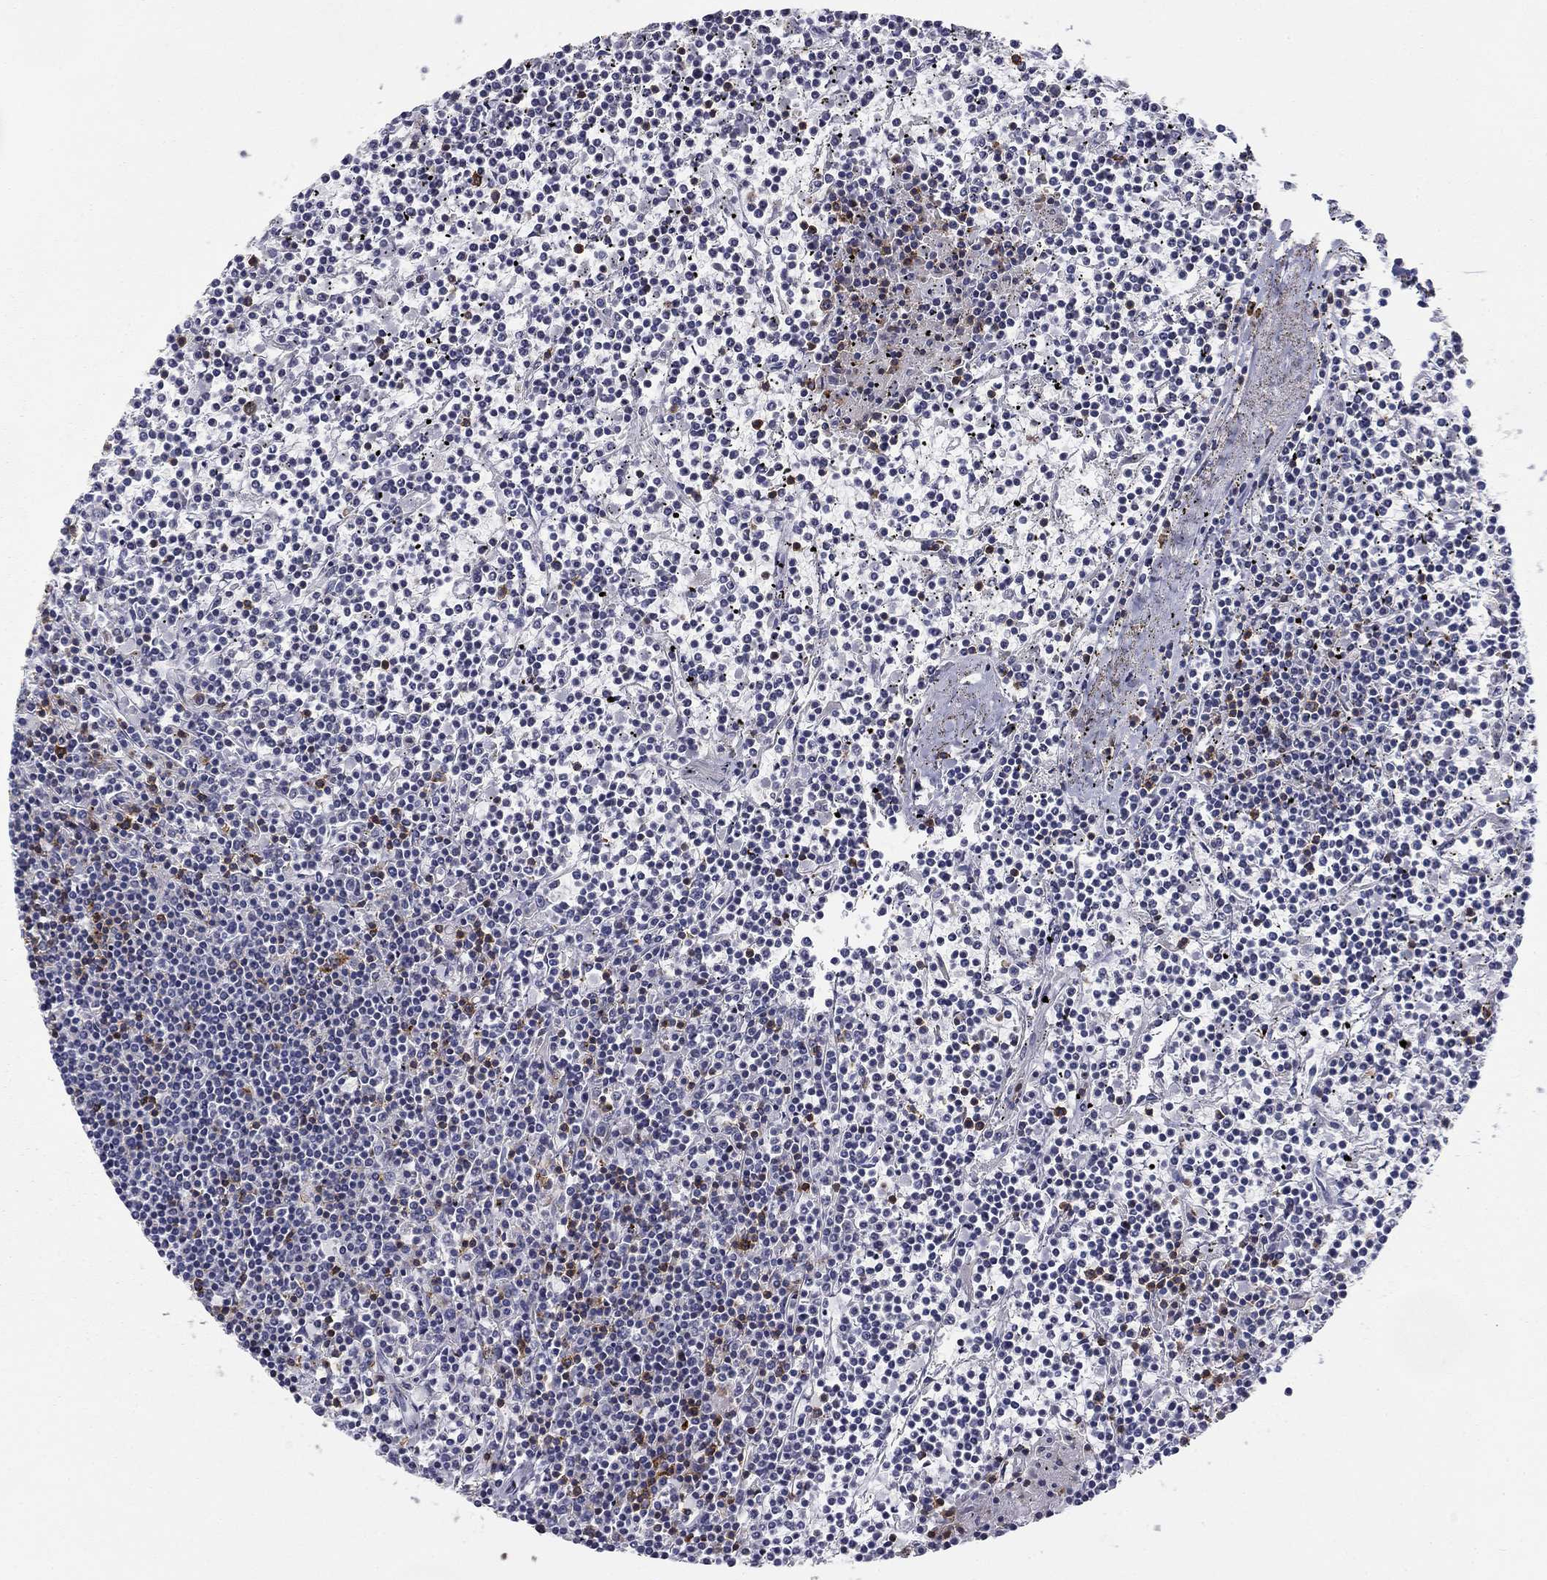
{"staining": {"intensity": "strong", "quantity": "<25%", "location": "cytoplasmic/membranous"}, "tissue": "lymphoma", "cell_type": "Tumor cells", "image_type": "cancer", "snomed": [{"axis": "morphology", "description": "Malignant lymphoma, non-Hodgkin's type, Low grade"}, {"axis": "topography", "description": "Spleen"}], "caption": "Immunohistochemistry micrograph of neoplastic tissue: human lymphoma stained using immunohistochemistry (IHC) displays medium levels of strong protein expression localized specifically in the cytoplasmic/membranous of tumor cells, appearing as a cytoplasmic/membranous brown color.", "gene": "TRAT1", "patient": {"sex": "female", "age": 19}}